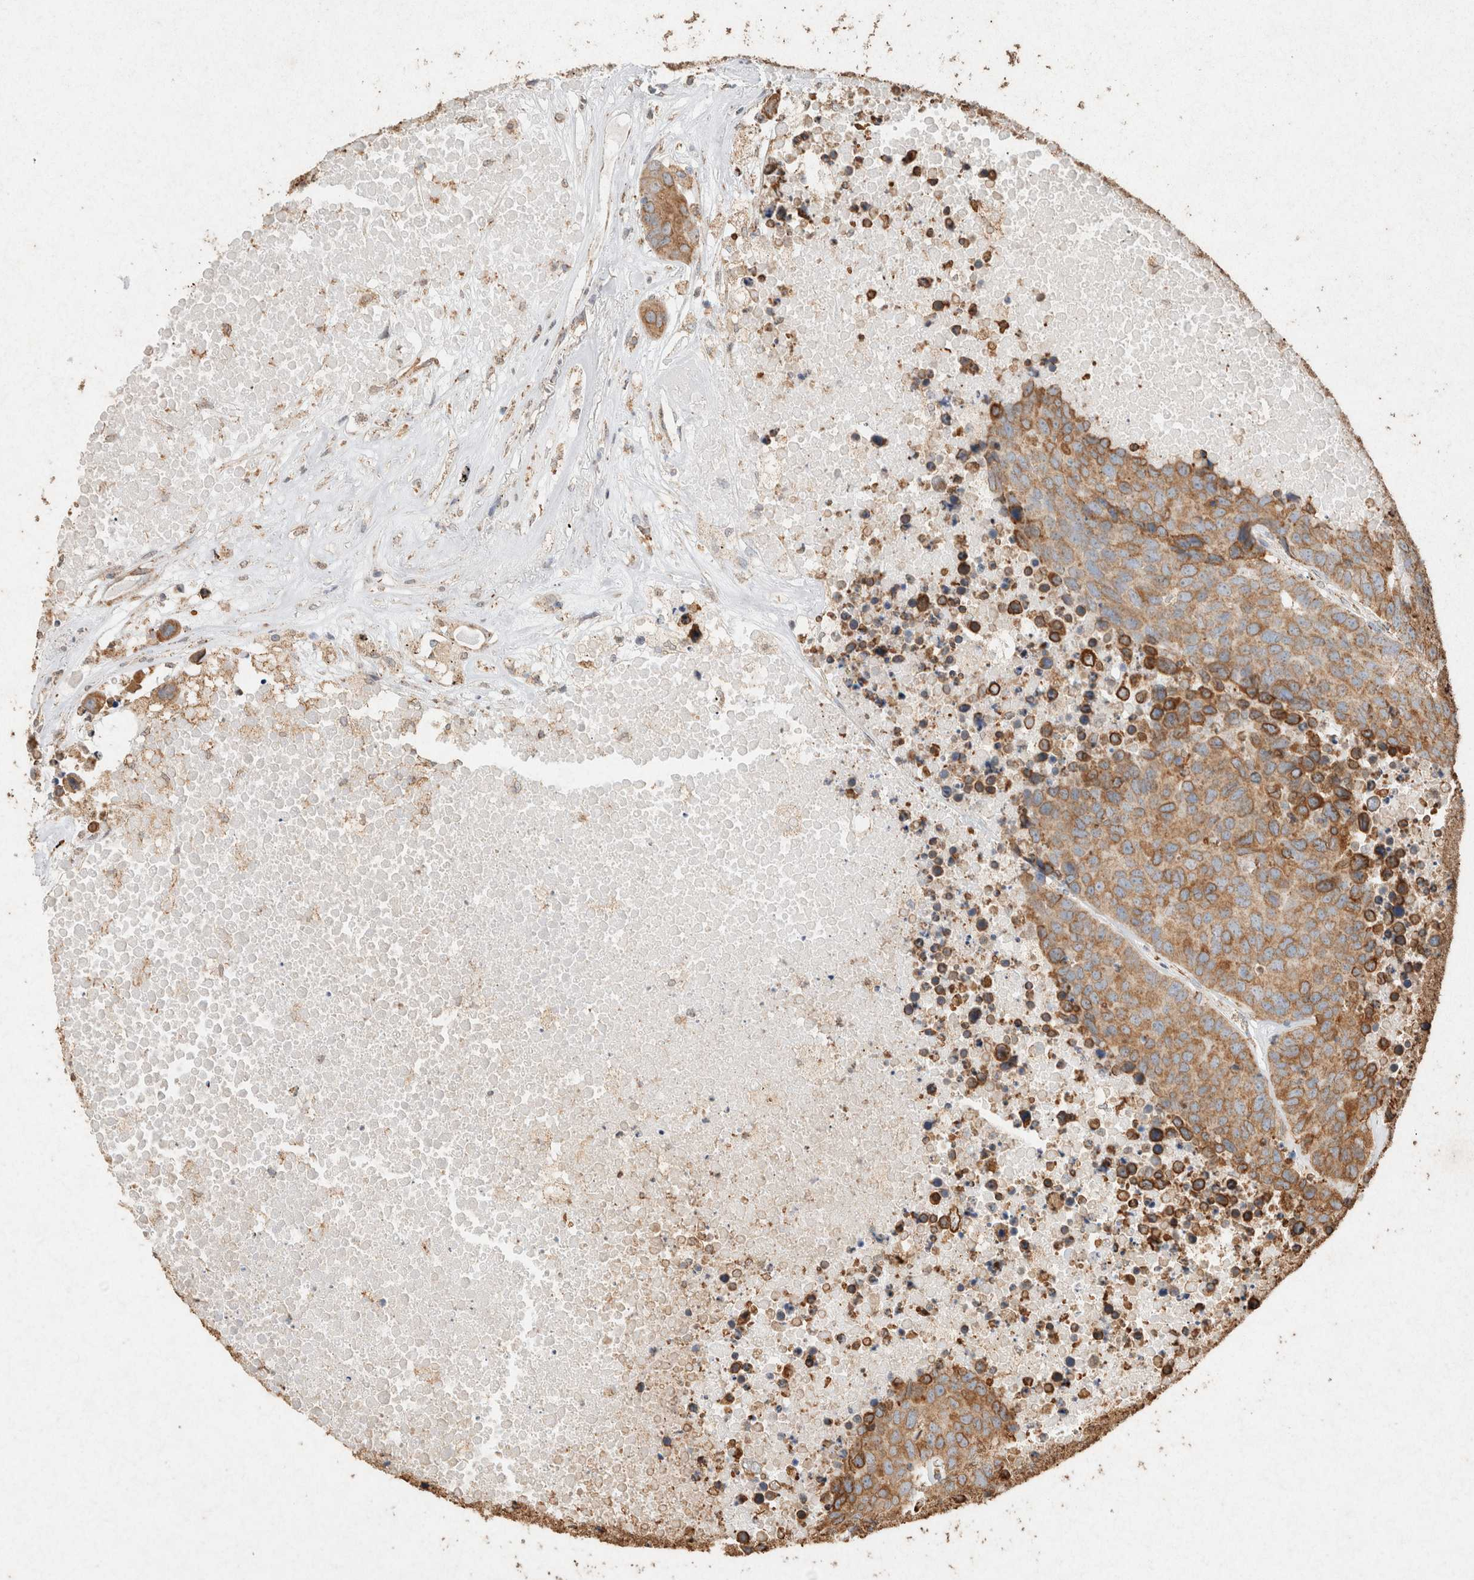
{"staining": {"intensity": "moderate", "quantity": ">75%", "location": "cytoplasmic/membranous"}, "tissue": "carcinoid", "cell_type": "Tumor cells", "image_type": "cancer", "snomed": [{"axis": "morphology", "description": "Carcinoid, malignant, NOS"}, {"axis": "topography", "description": "Lung"}], "caption": "A photomicrograph of carcinoid (malignant) stained for a protein reveals moderate cytoplasmic/membranous brown staining in tumor cells.", "gene": "SDC2", "patient": {"sex": "male", "age": 60}}